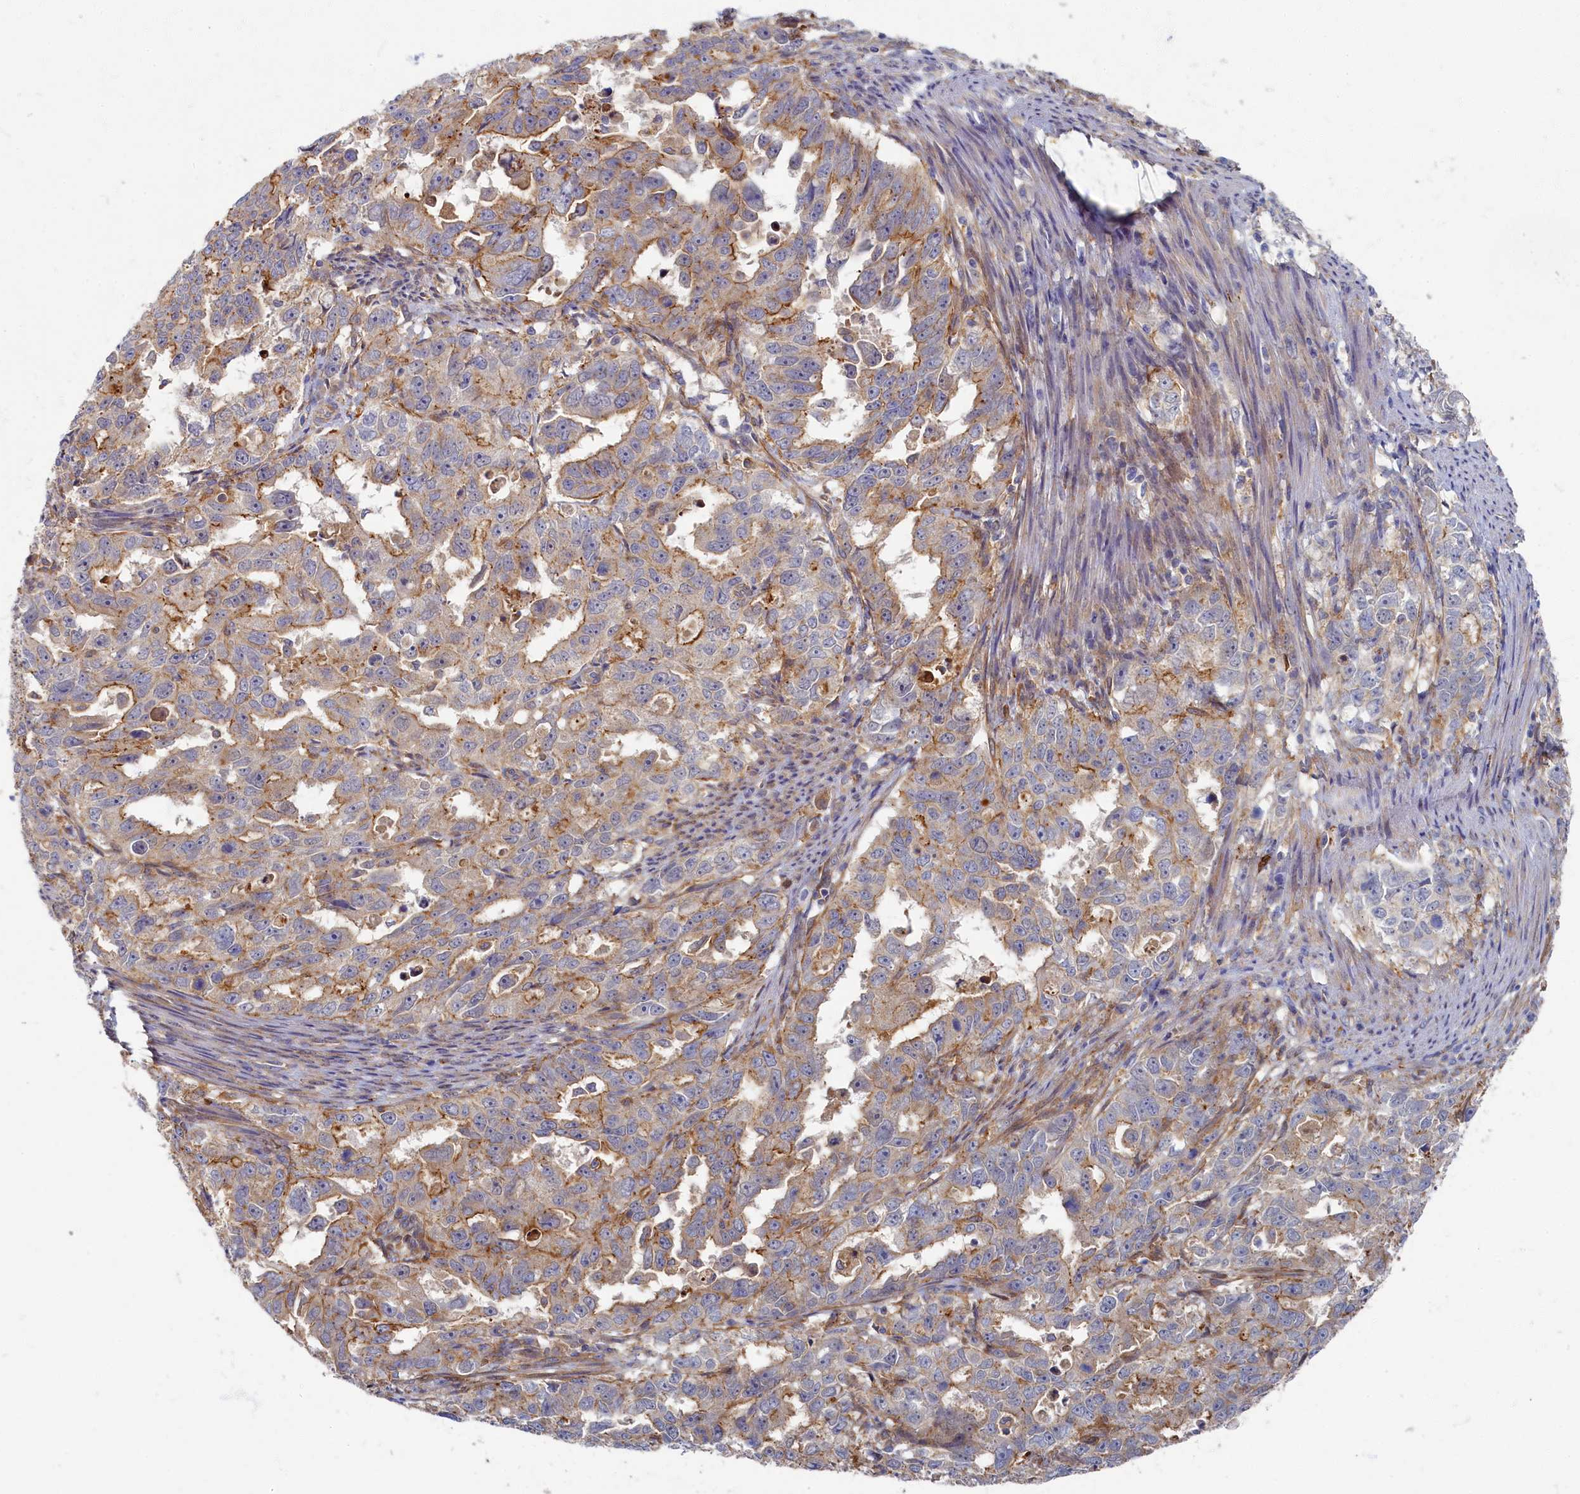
{"staining": {"intensity": "moderate", "quantity": "<25%", "location": "cytoplasmic/membranous"}, "tissue": "endometrial cancer", "cell_type": "Tumor cells", "image_type": "cancer", "snomed": [{"axis": "morphology", "description": "Adenocarcinoma, NOS"}, {"axis": "topography", "description": "Endometrium"}], "caption": "Immunohistochemistry (DAB (3,3'-diaminobenzidine)) staining of endometrial cancer reveals moderate cytoplasmic/membranous protein positivity in about <25% of tumor cells. The protein is stained brown, and the nuclei are stained in blue (DAB (3,3'-diaminobenzidine) IHC with brightfield microscopy, high magnification).", "gene": "PSMG2", "patient": {"sex": "female", "age": 65}}